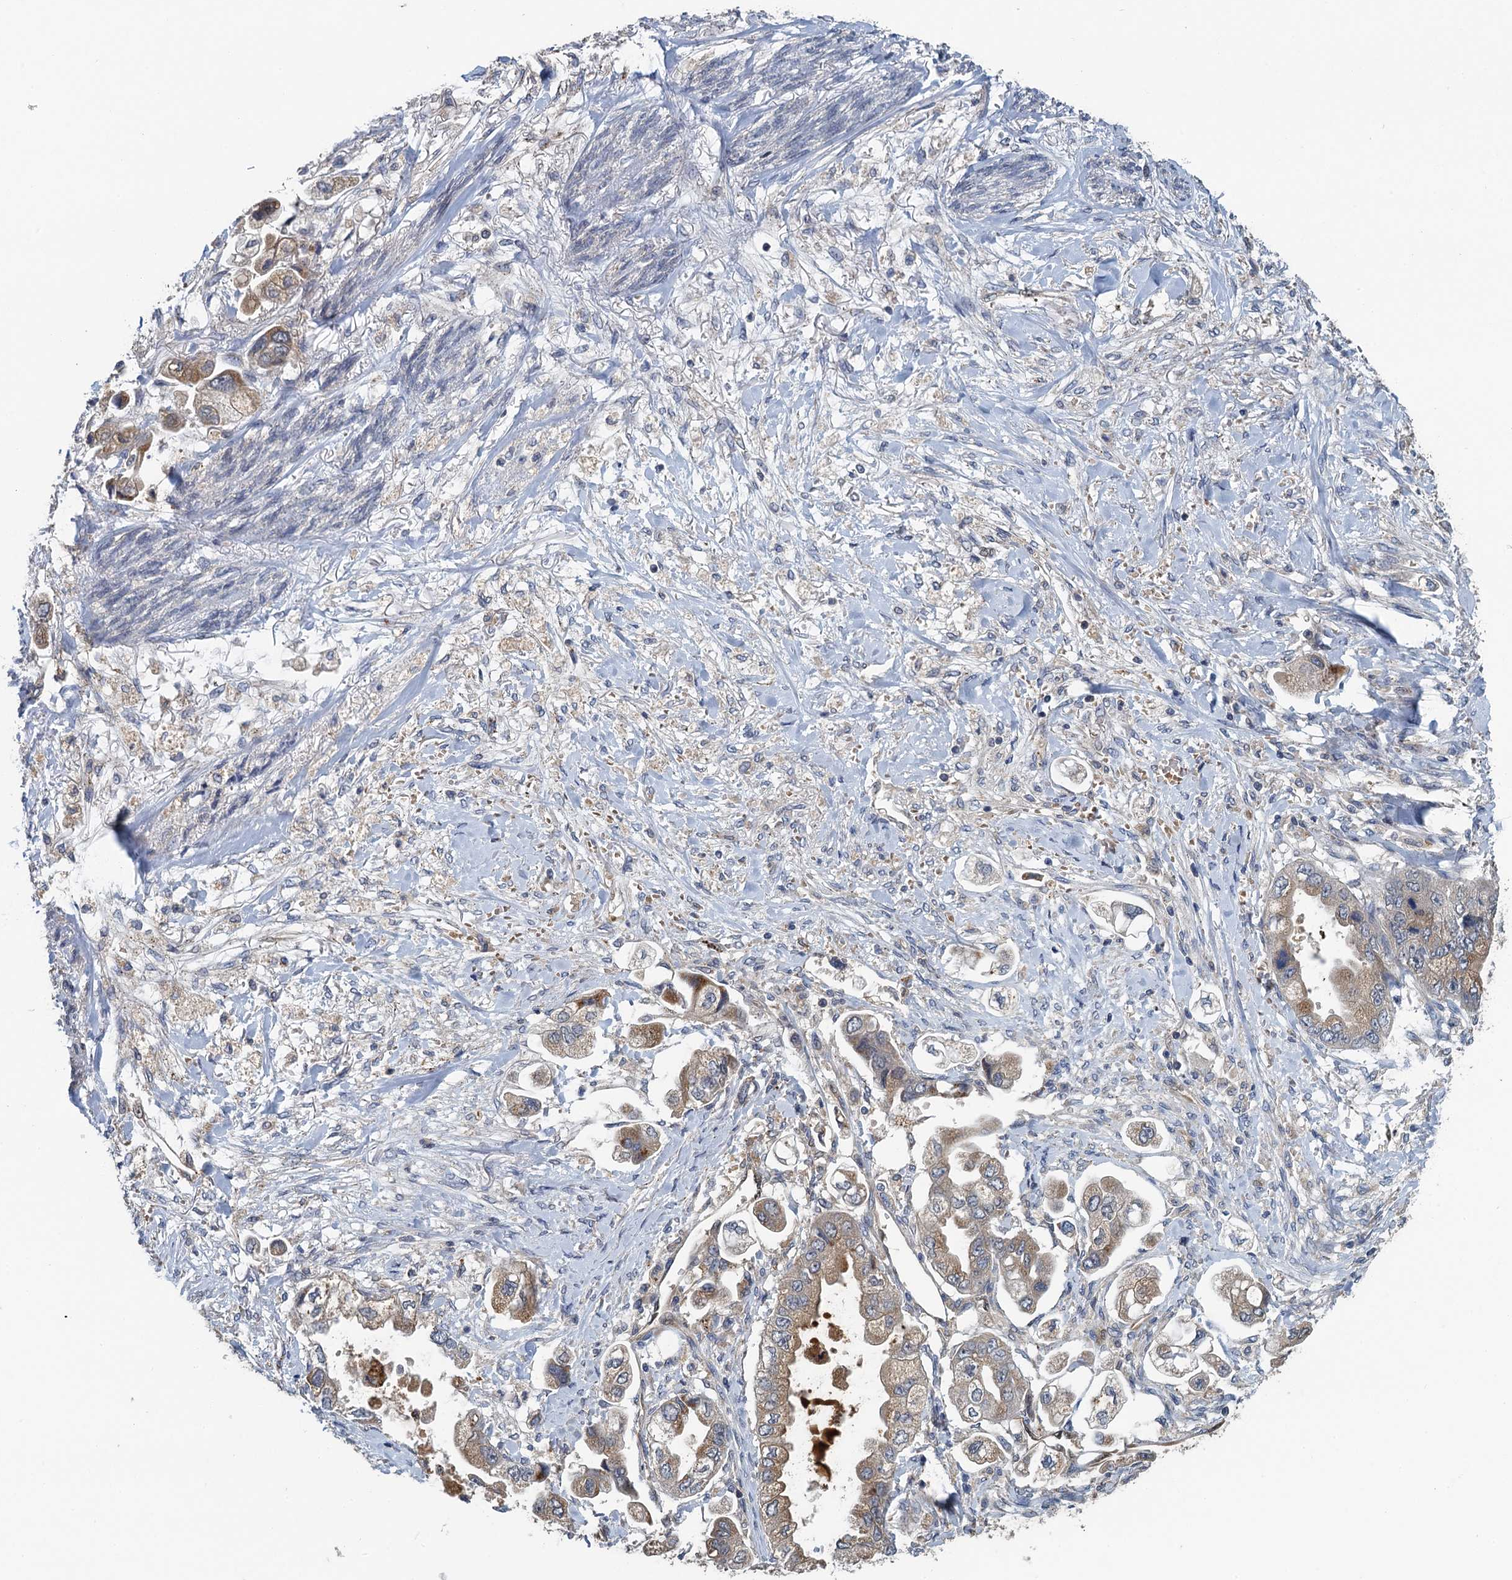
{"staining": {"intensity": "moderate", "quantity": "25%-75%", "location": "cytoplasmic/membranous"}, "tissue": "stomach cancer", "cell_type": "Tumor cells", "image_type": "cancer", "snomed": [{"axis": "morphology", "description": "Adenocarcinoma, NOS"}, {"axis": "topography", "description": "Stomach"}], "caption": "A medium amount of moderate cytoplasmic/membranous positivity is seen in about 25%-75% of tumor cells in stomach cancer tissue. The staining was performed using DAB (3,3'-diaminobenzidine), with brown indicating positive protein expression. Nuclei are stained blue with hematoxylin.", "gene": "KBTBD8", "patient": {"sex": "male", "age": 62}}